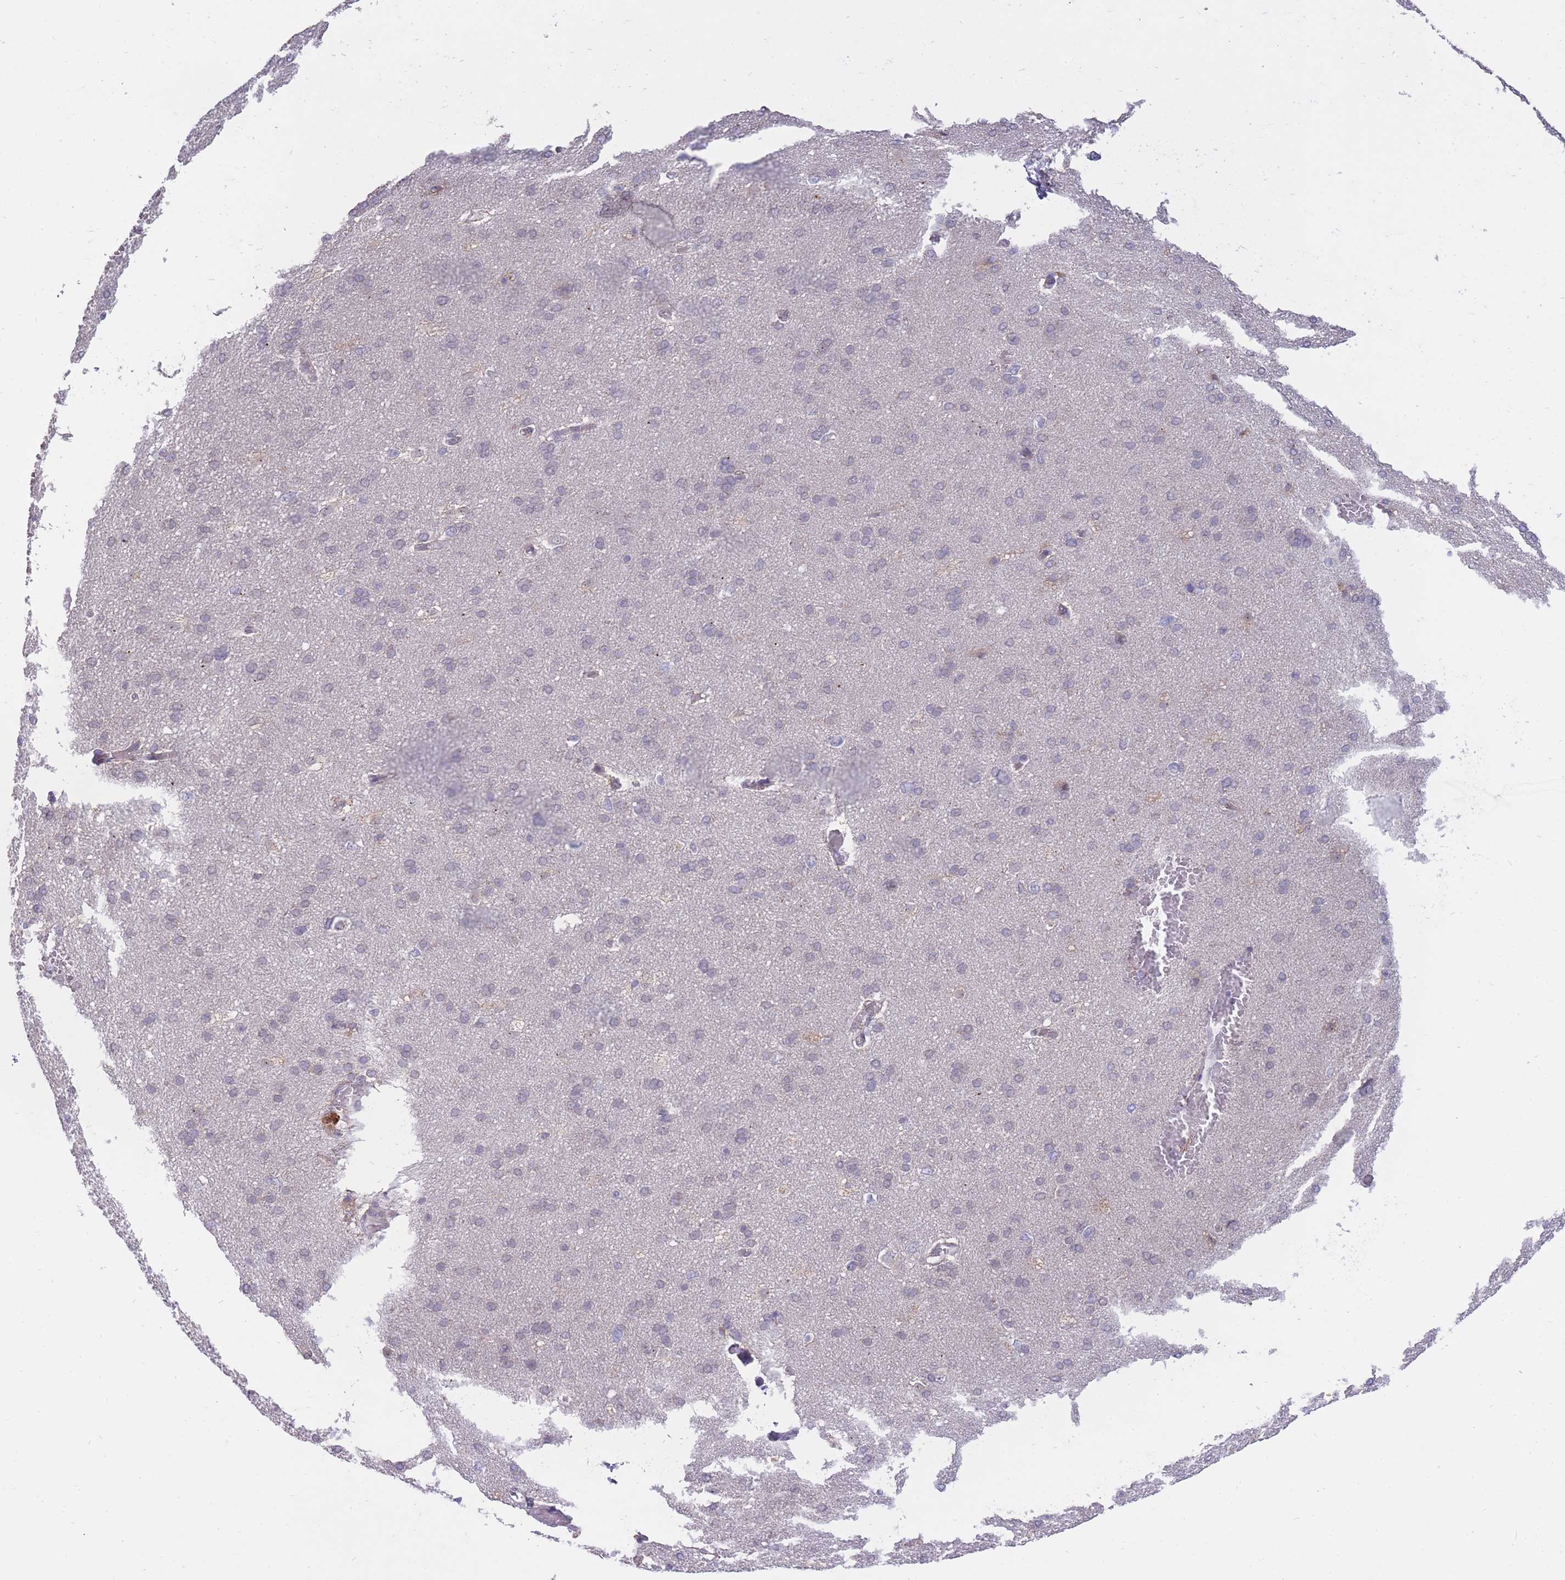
{"staining": {"intensity": "negative", "quantity": "none", "location": "none"}, "tissue": "cerebral cortex", "cell_type": "Endothelial cells", "image_type": "normal", "snomed": [{"axis": "morphology", "description": "Normal tissue, NOS"}, {"axis": "topography", "description": "Cerebral cortex"}], "caption": "Immunohistochemical staining of normal cerebral cortex displays no significant staining in endothelial cells. The staining was performed using DAB (3,3'-diaminobenzidine) to visualize the protein expression in brown, while the nuclei were stained in blue with hematoxylin (Magnification: 20x).", "gene": "MCIDAS", "patient": {"sex": "male", "age": 62}}